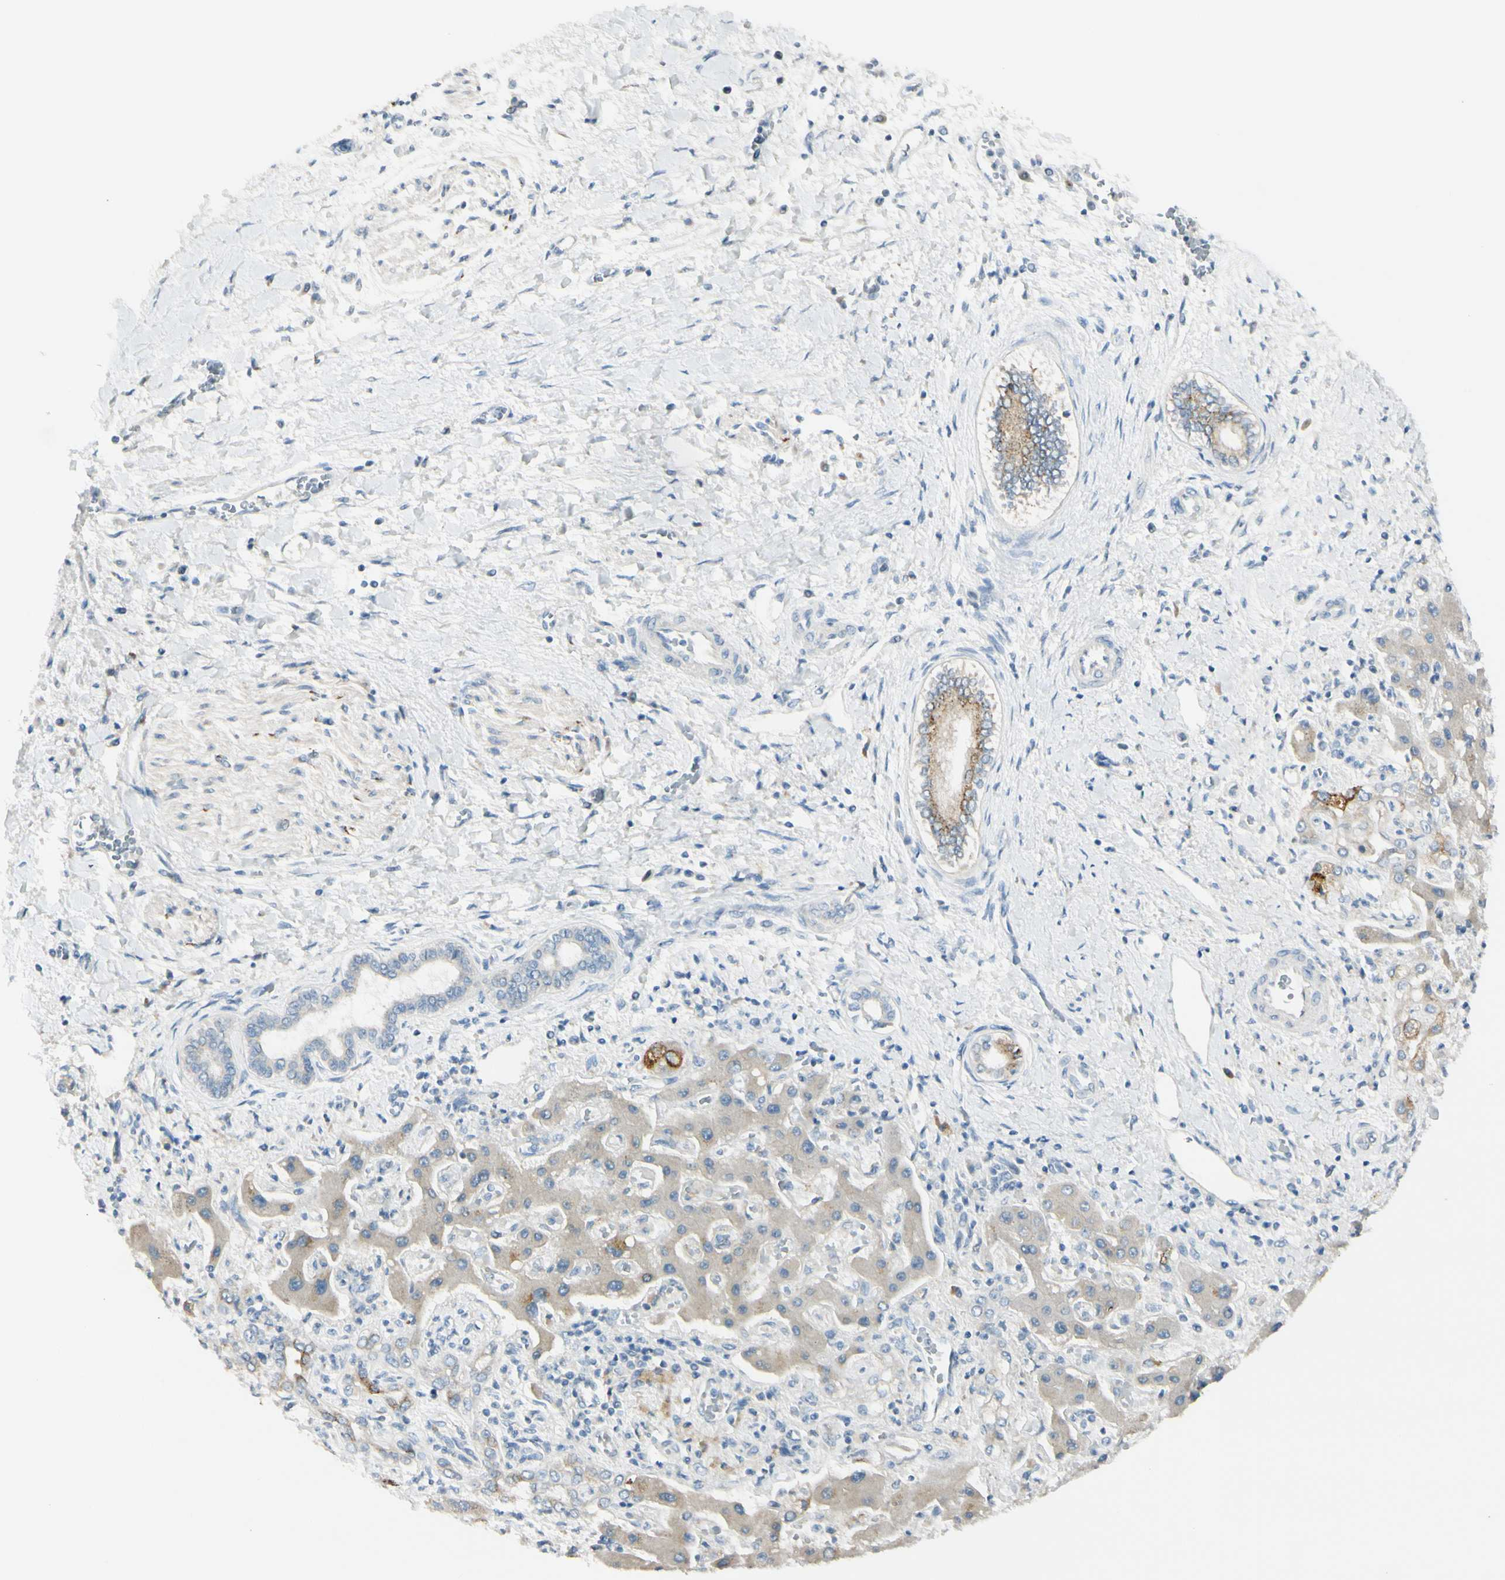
{"staining": {"intensity": "moderate", "quantity": "<25%", "location": "cytoplasmic/membranous"}, "tissue": "liver cancer", "cell_type": "Tumor cells", "image_type": "cancer", "snomed": [{"axis": "morphology", "description": "Cholangiocarcinoma"}, {"axis": "topography", "description": "Liver"}], "caption": "Human liver cholangiocarcinoma stained for a protein (brown) shows moderate cytoplasmic/membranous positive expression in about <25% of tumor cells.", "gene": "GALNT5", "patient": {"sex": "male", "age": 50}}